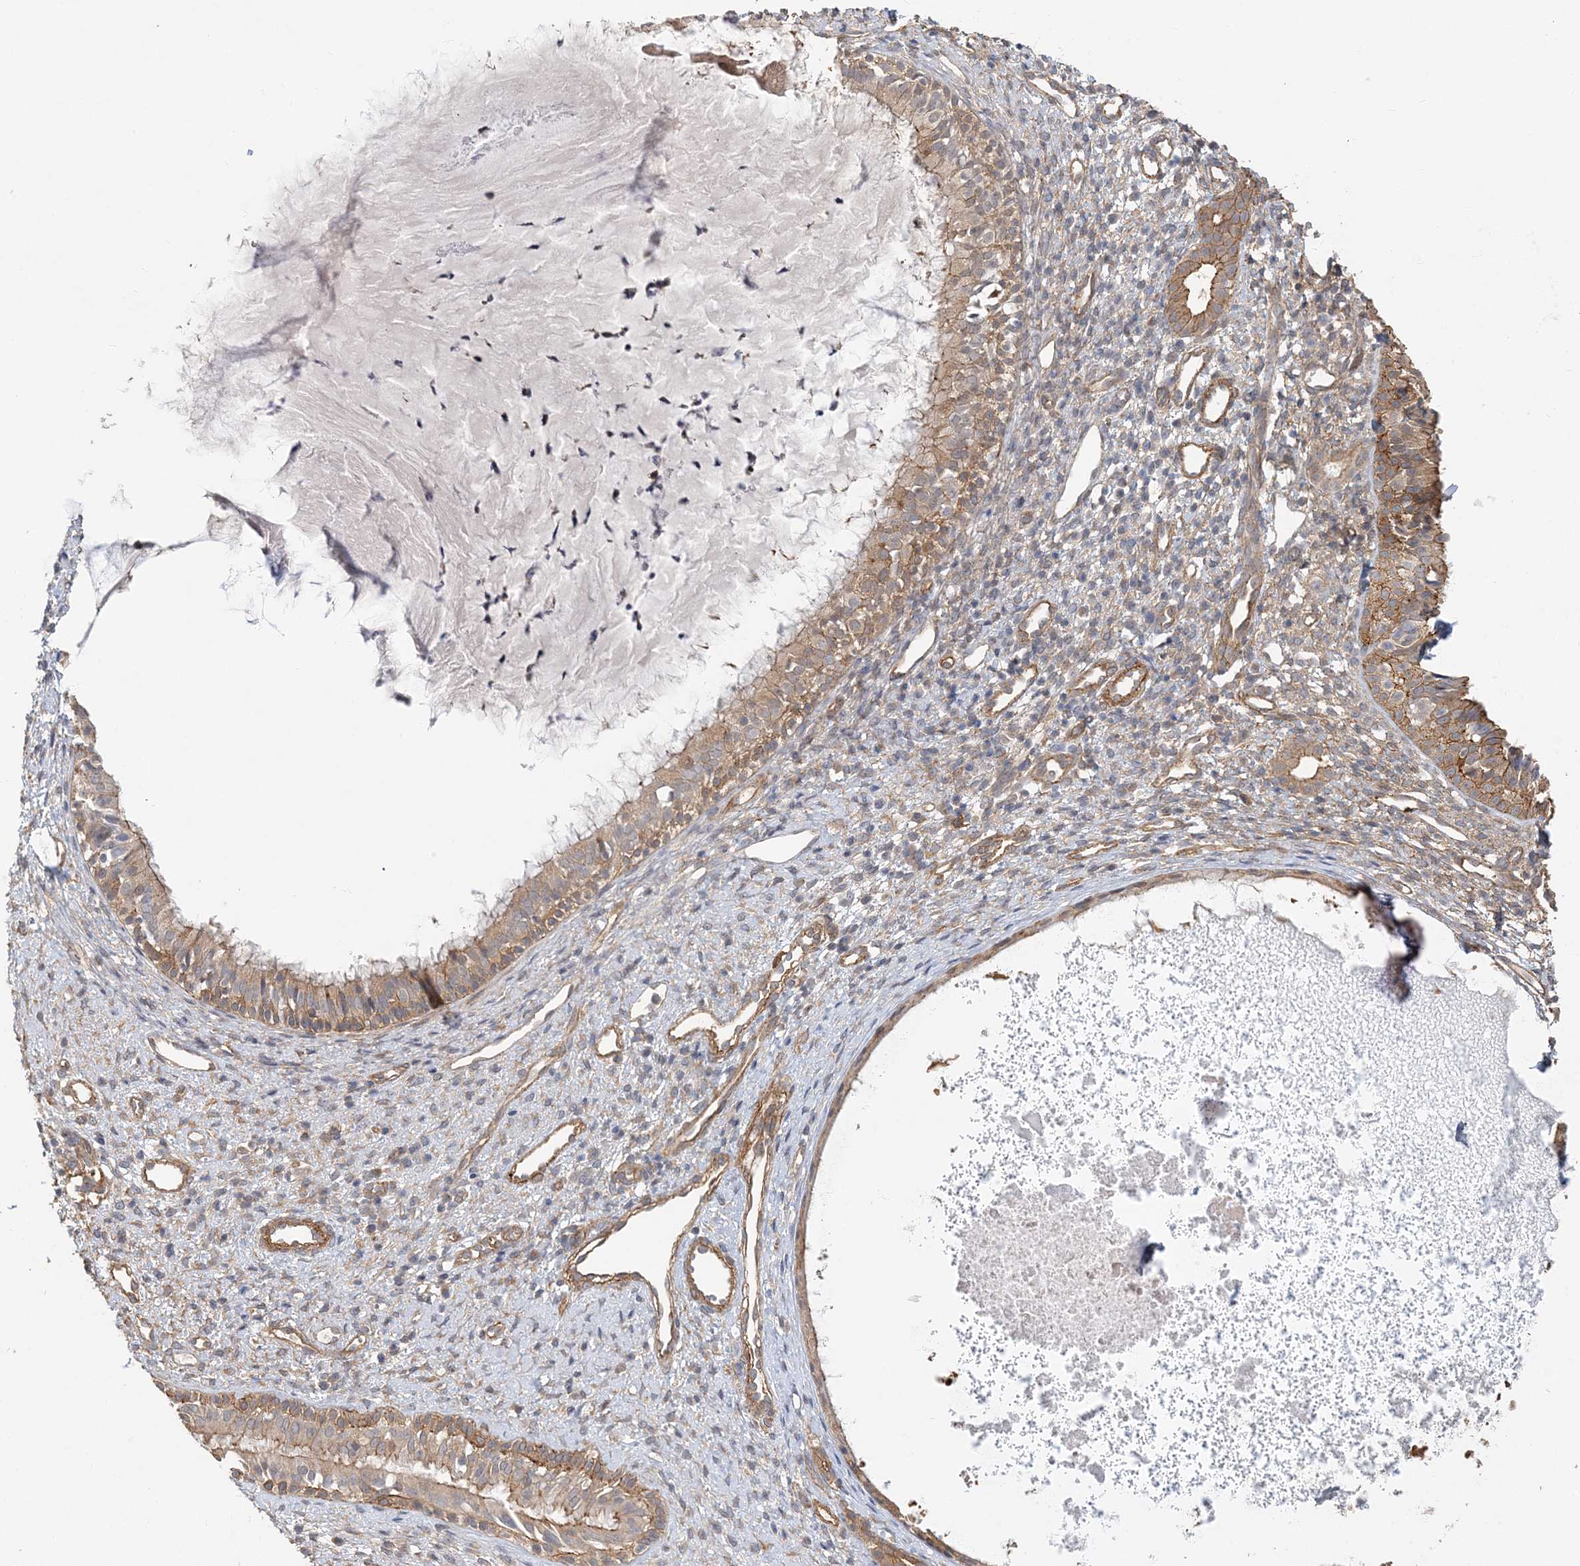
{"staining": {"intensity": "weak", "quantity": ">75%", "location": "cytoplasmic/membranous"}, "tissue": "nasopharynx", "cell_type": "Respiratory epithelial cells", "image_type": "normal", "snomed": [{"axis": "morphology", "description": "Normal tissue, NOS"}, {"axis": "topography", "description": "Nasopharynx"}], "caption": "A photomicrograph of nasopharynx stained for a protein demonstrates weak cytoplasmic/membranous brown staining in respiratory epithelial cells. Immunohistochemistry stains the protein in brown and the nuclei are stained blue.", "gene": "MAT2B", "patient": {"sex": "male", "age": 22}}